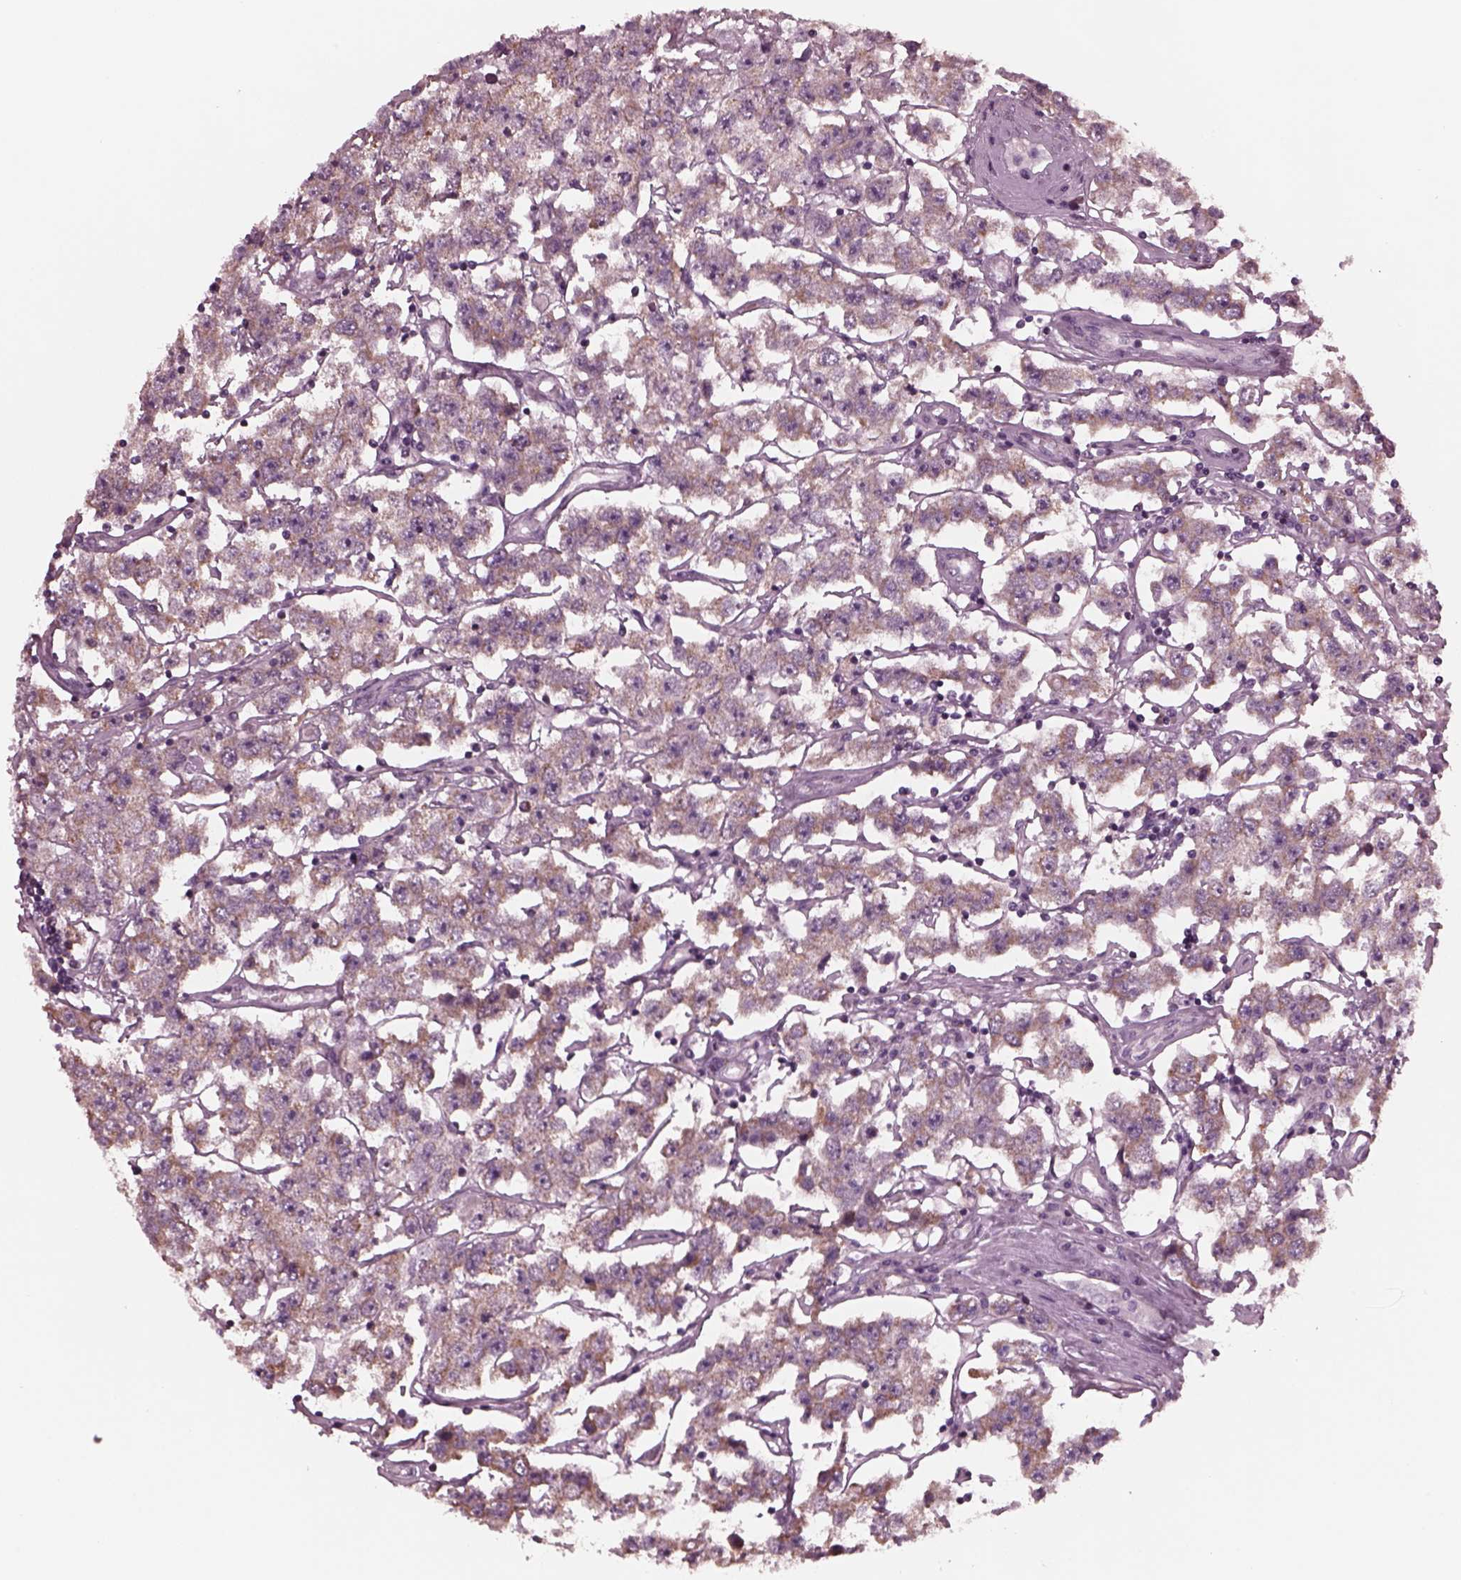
{"staining": {"intensity": "moderate", "quantity": "<25%", "location": "cytoplasmic/membranous"}, "tissue": "testis cancer", "cell_type": "Tumor cells", "image_type": "cancer", "snomed": [{"axis": "morphology", "description": "Seminoma, NOS"}, {"axis": "topography", "description": "Testis"}], "caption": "Moderate cytoplasmic/membranous expression is seen in approximately <25% of tumor cells in testis cancer (seminoma).", "gene": "CELSR3", "patient": {"sex": "male", "age": 52}}